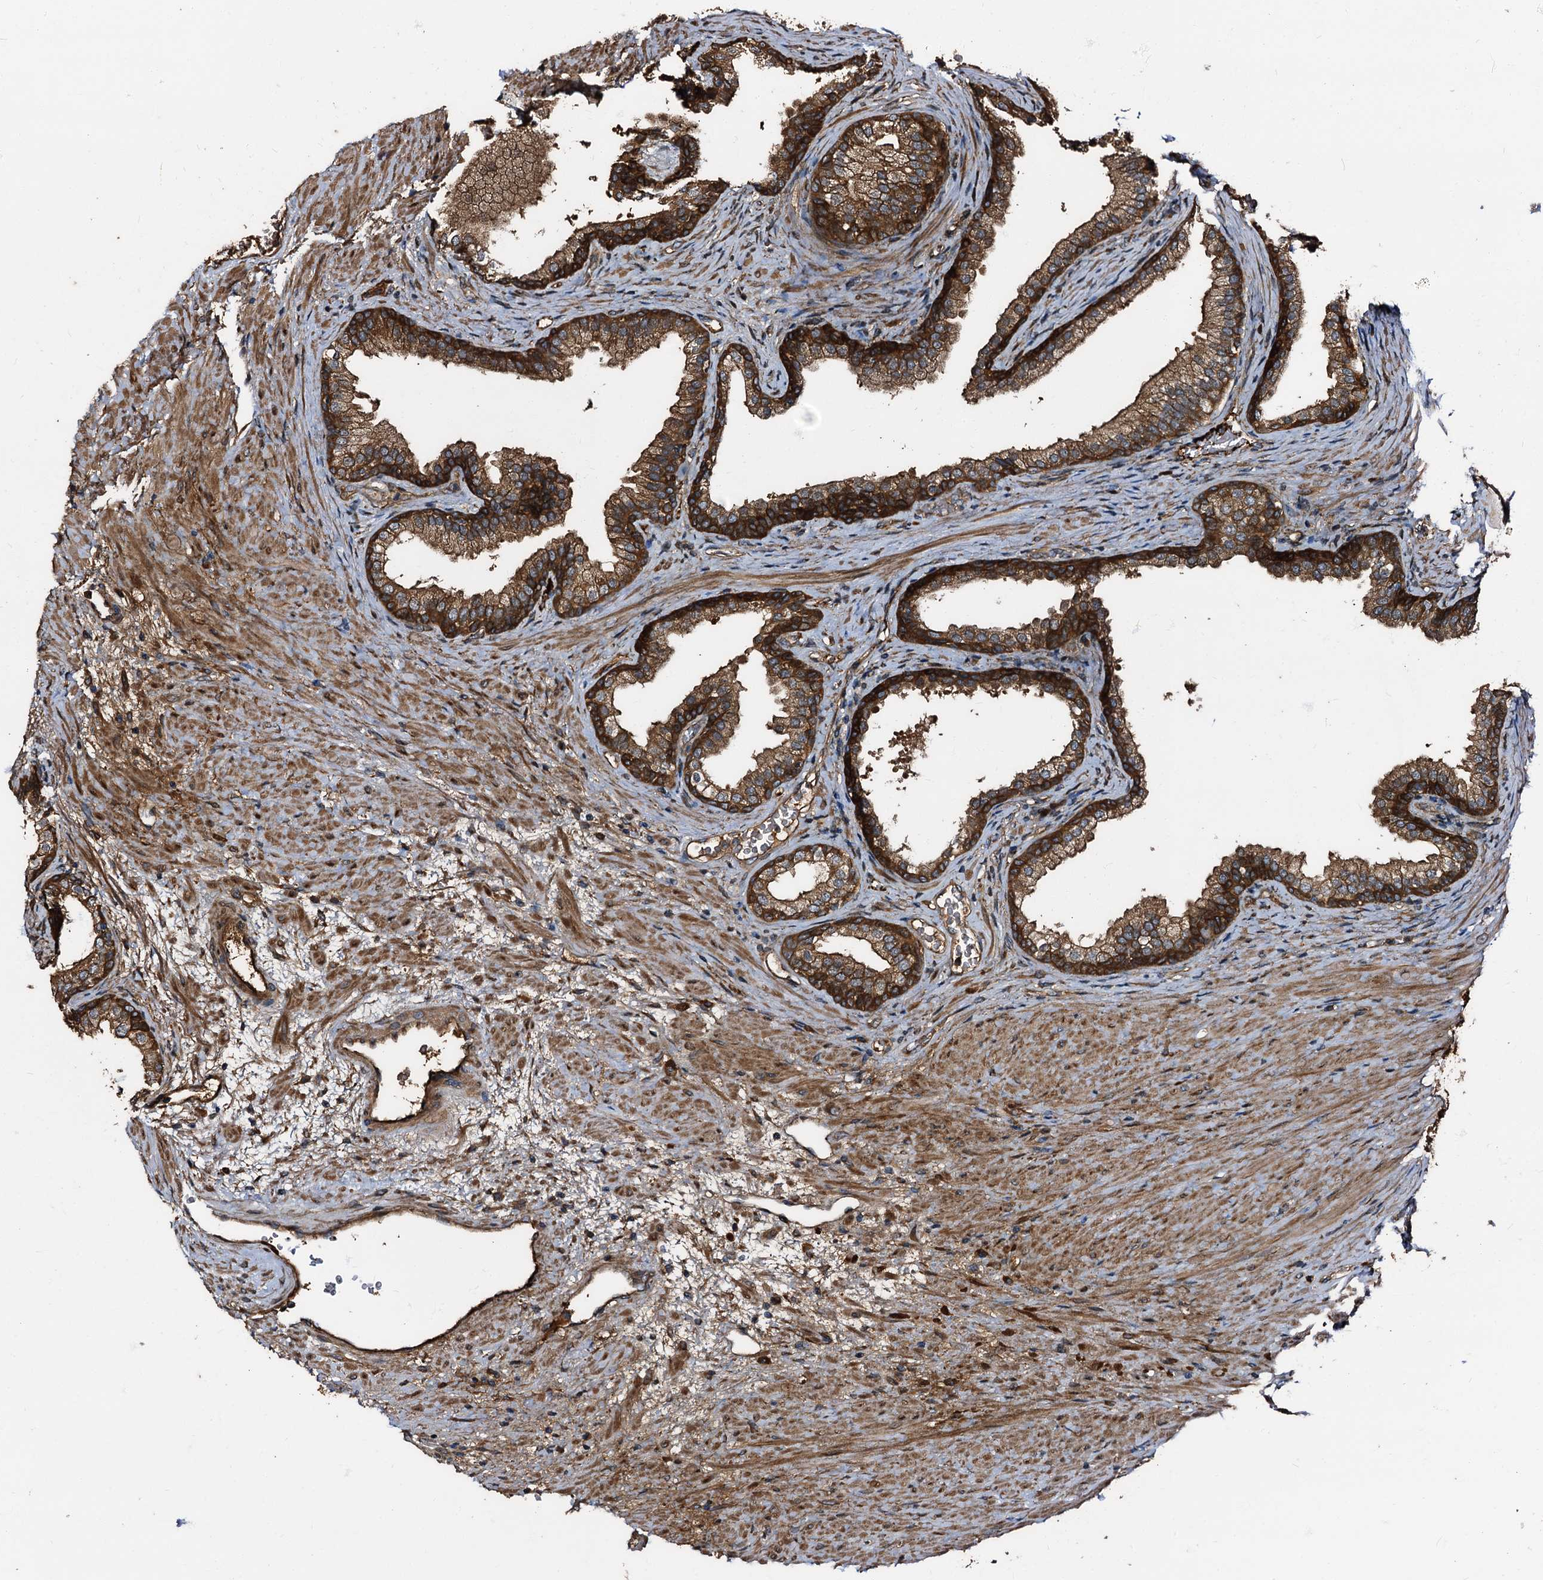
{"staining": {"intensity": "strong", "quantity": ">75%", "location": "cytoplasmic/membranous"}, "tissue": "prostate", "cell_type": "Glandular cells", "image_type": "normal", "snomed": [{"axis": "morphology", "description": "Normal tissue, NOS"}, {"axis": "topography", "description": "Prostate"}], "caption": "IHC of normal prostate displays high levels of strong cytoplasmic/membranous positivity in about >75% of glandular cells.", "gene": "PEX5", "patient": {"sex": "male", "age": 76}}